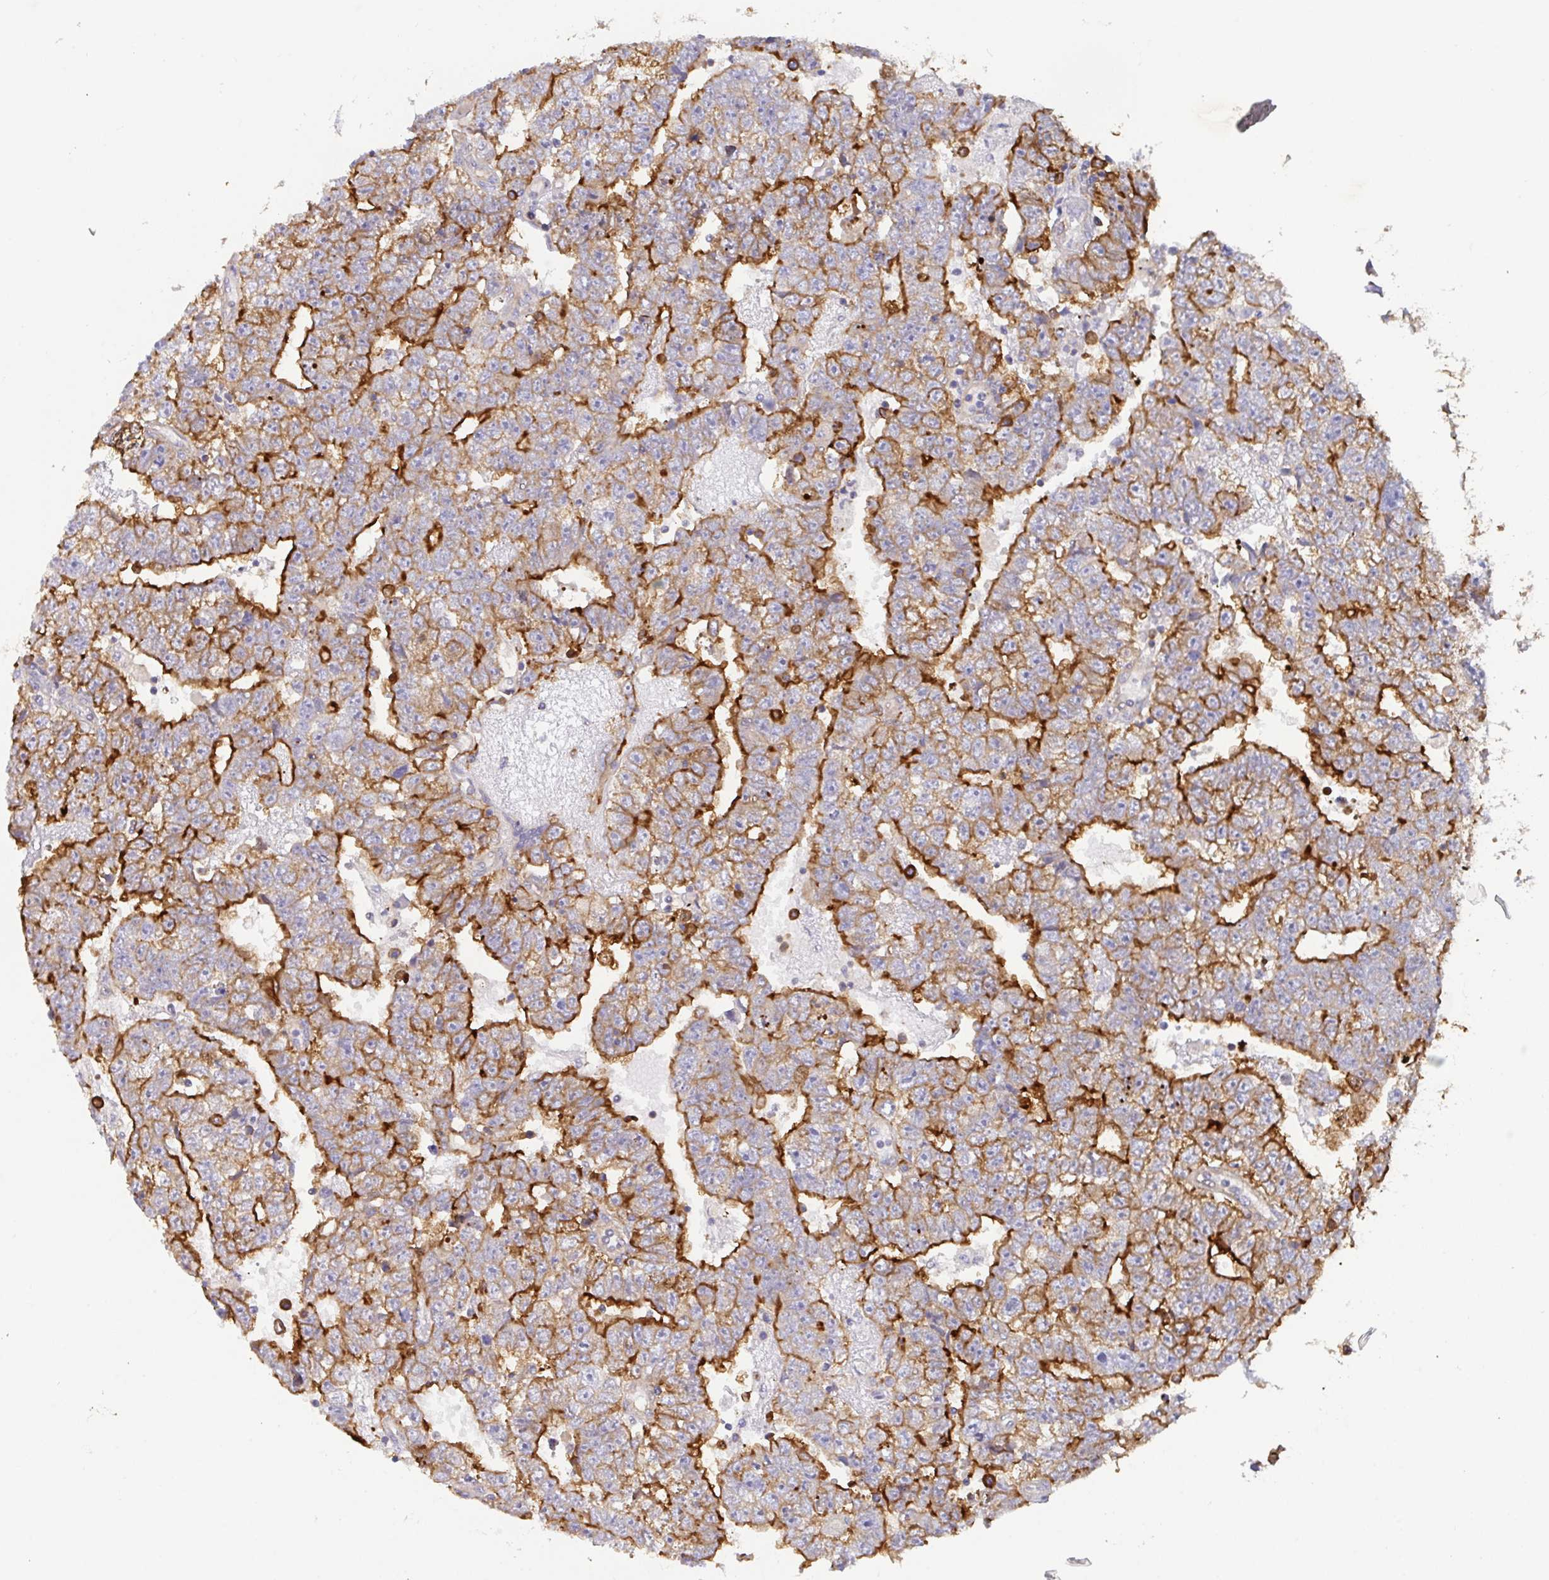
{"staining": {"intensity": "strong", "quantity": "25%-75%", "location": "cytoplasmic/membranous"}, "tissue": "testis cancer", "cell_type": "Tumor cells", "image_type": "cancer", "snomed": [{"axis": "morphology", "description": "Carcinoma, Embryonal, NOS"}, {"axis": "topography", "description": "Testis"}], "caption": "This micrograph reveals testis cancer (embryonal carcinoma) stained with IHC to label a protein in brown. The cytoplasmic/membranous of tumor cells show strong positivity for the protein. Nuclei are counter-stained blue.", "gene": "YARS2", "patient": {"sex": "male", "age": 25}}